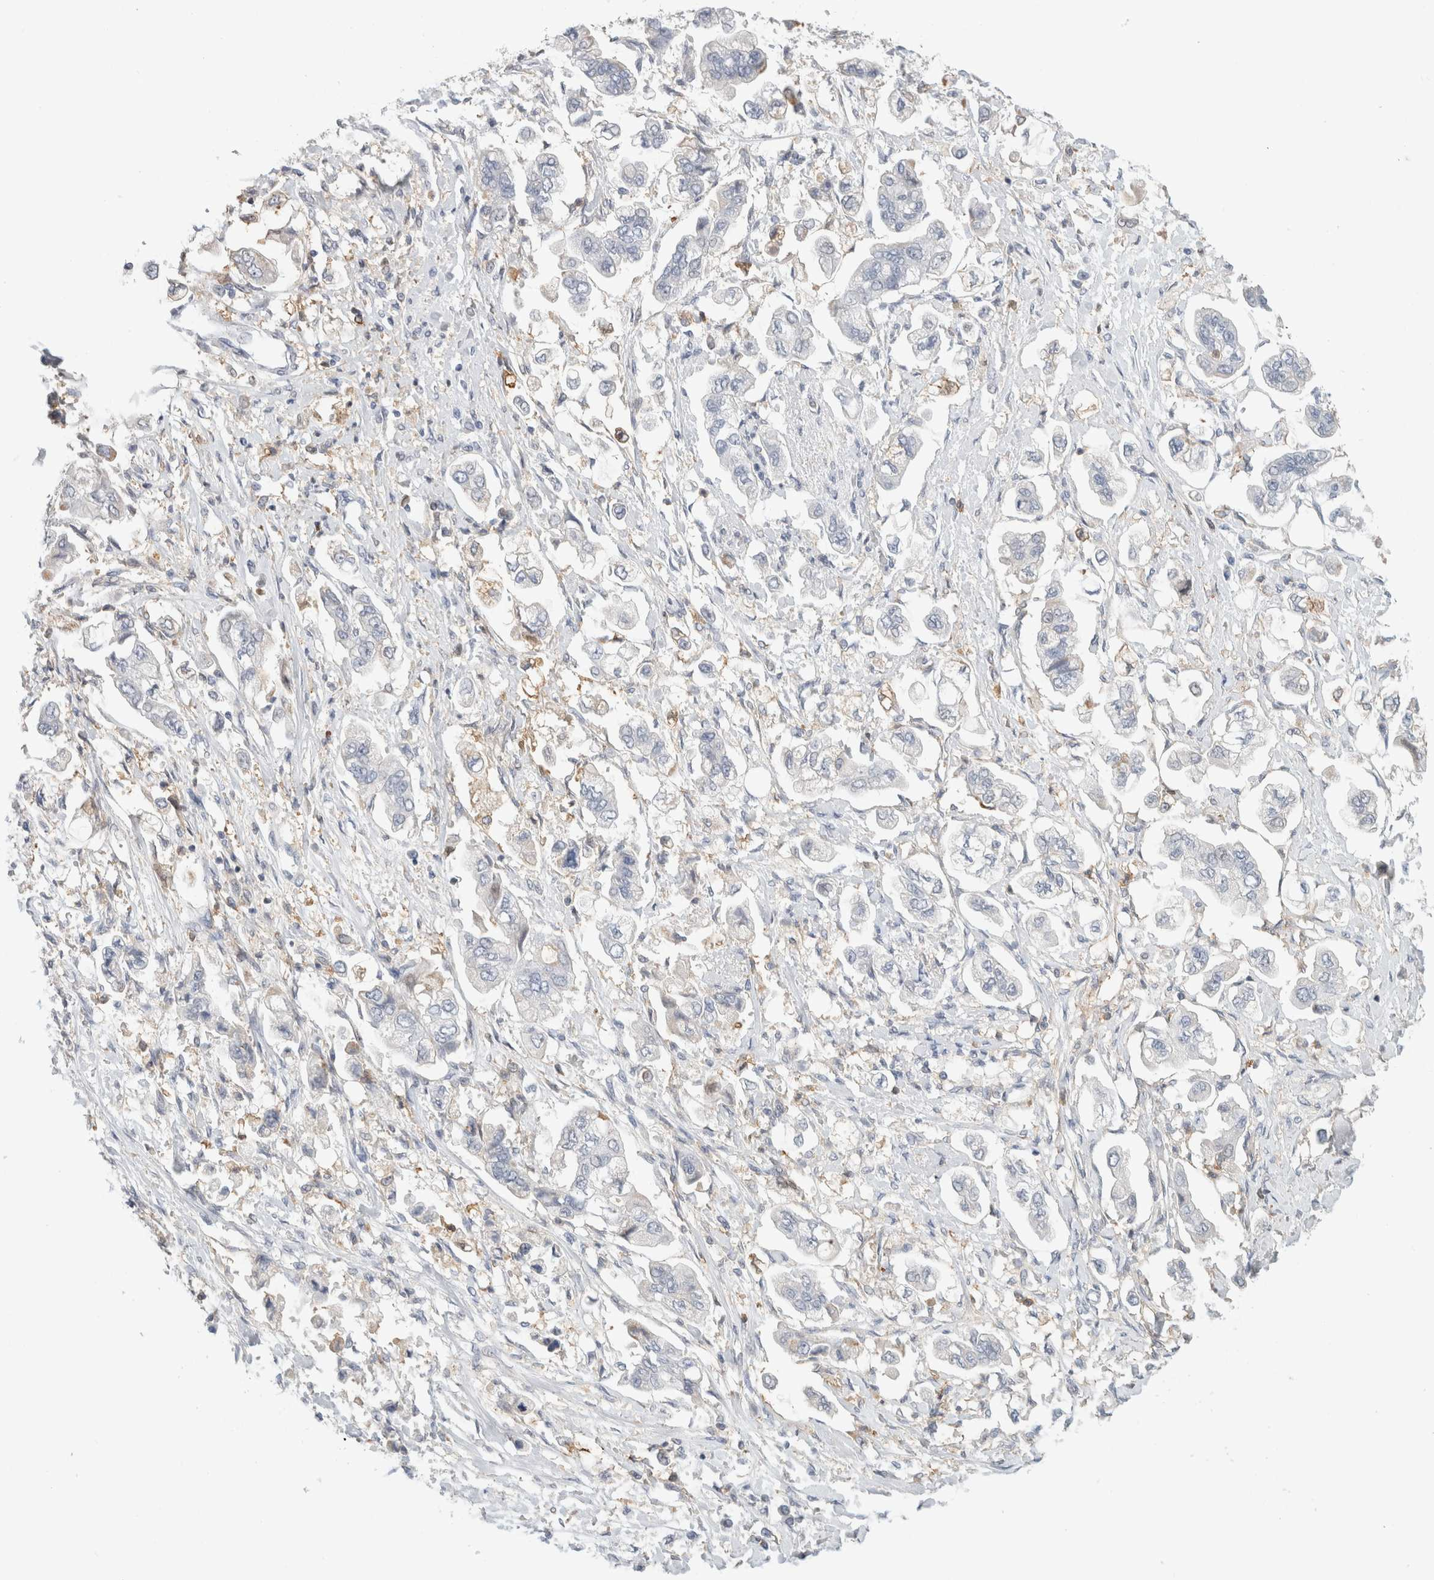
{"staining": {"intensity": "negative", "quantity": "none", "location": "none"}, "tissue": "stomach cancer", "cell_type": "Tumor cells", "image_type": "cancer", "snomed": [{"axis": "morphology", "description": "Adenocarcinoma, NOS"}, {"axis": "topography", "description": "Stomach"}], "caption": "Immunohistochemistry photomicrograph of human stomach cancer stained for a protein (brown), which demonstrates no positivity in tumor cells.", "gene": "P2RY2", "patient": {"sex": "male", "age": 62}}